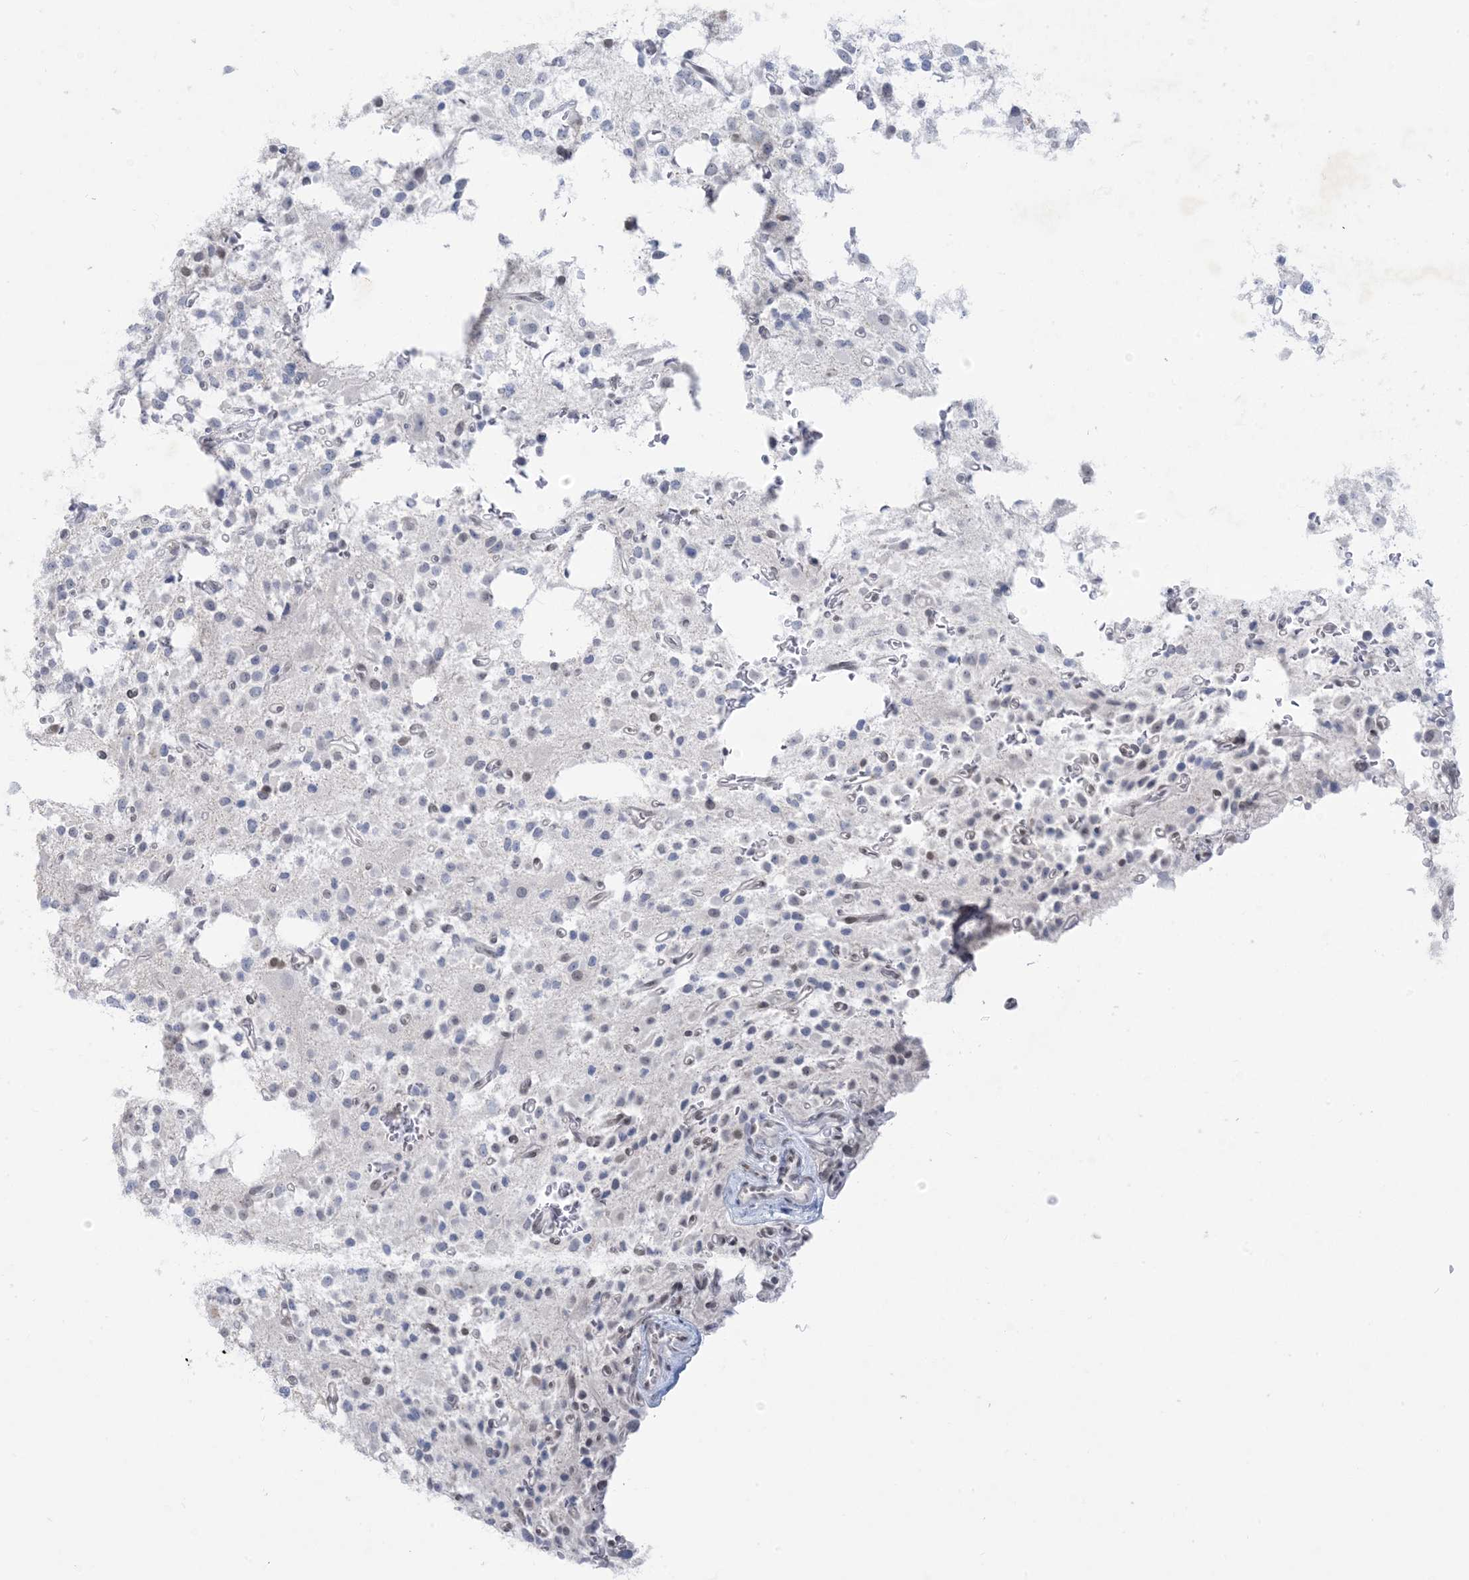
{"staining": {"intensity": "negative", "quantity": "none", "location": "none"}, "tissue": "glioma", "cell_type": "Tumor cells", "image_type": "cancer", "snomed": [{"axis": "morphology", "description": "Glioma, malignant, High grade"}, {"axis": "topography", "description": "Brain"}], "caption": "IHC of human glioma demonstrates no expression in tumor cells.", "gene": "HOMEZ", "patient": {"sex": "female", "age": 62}}